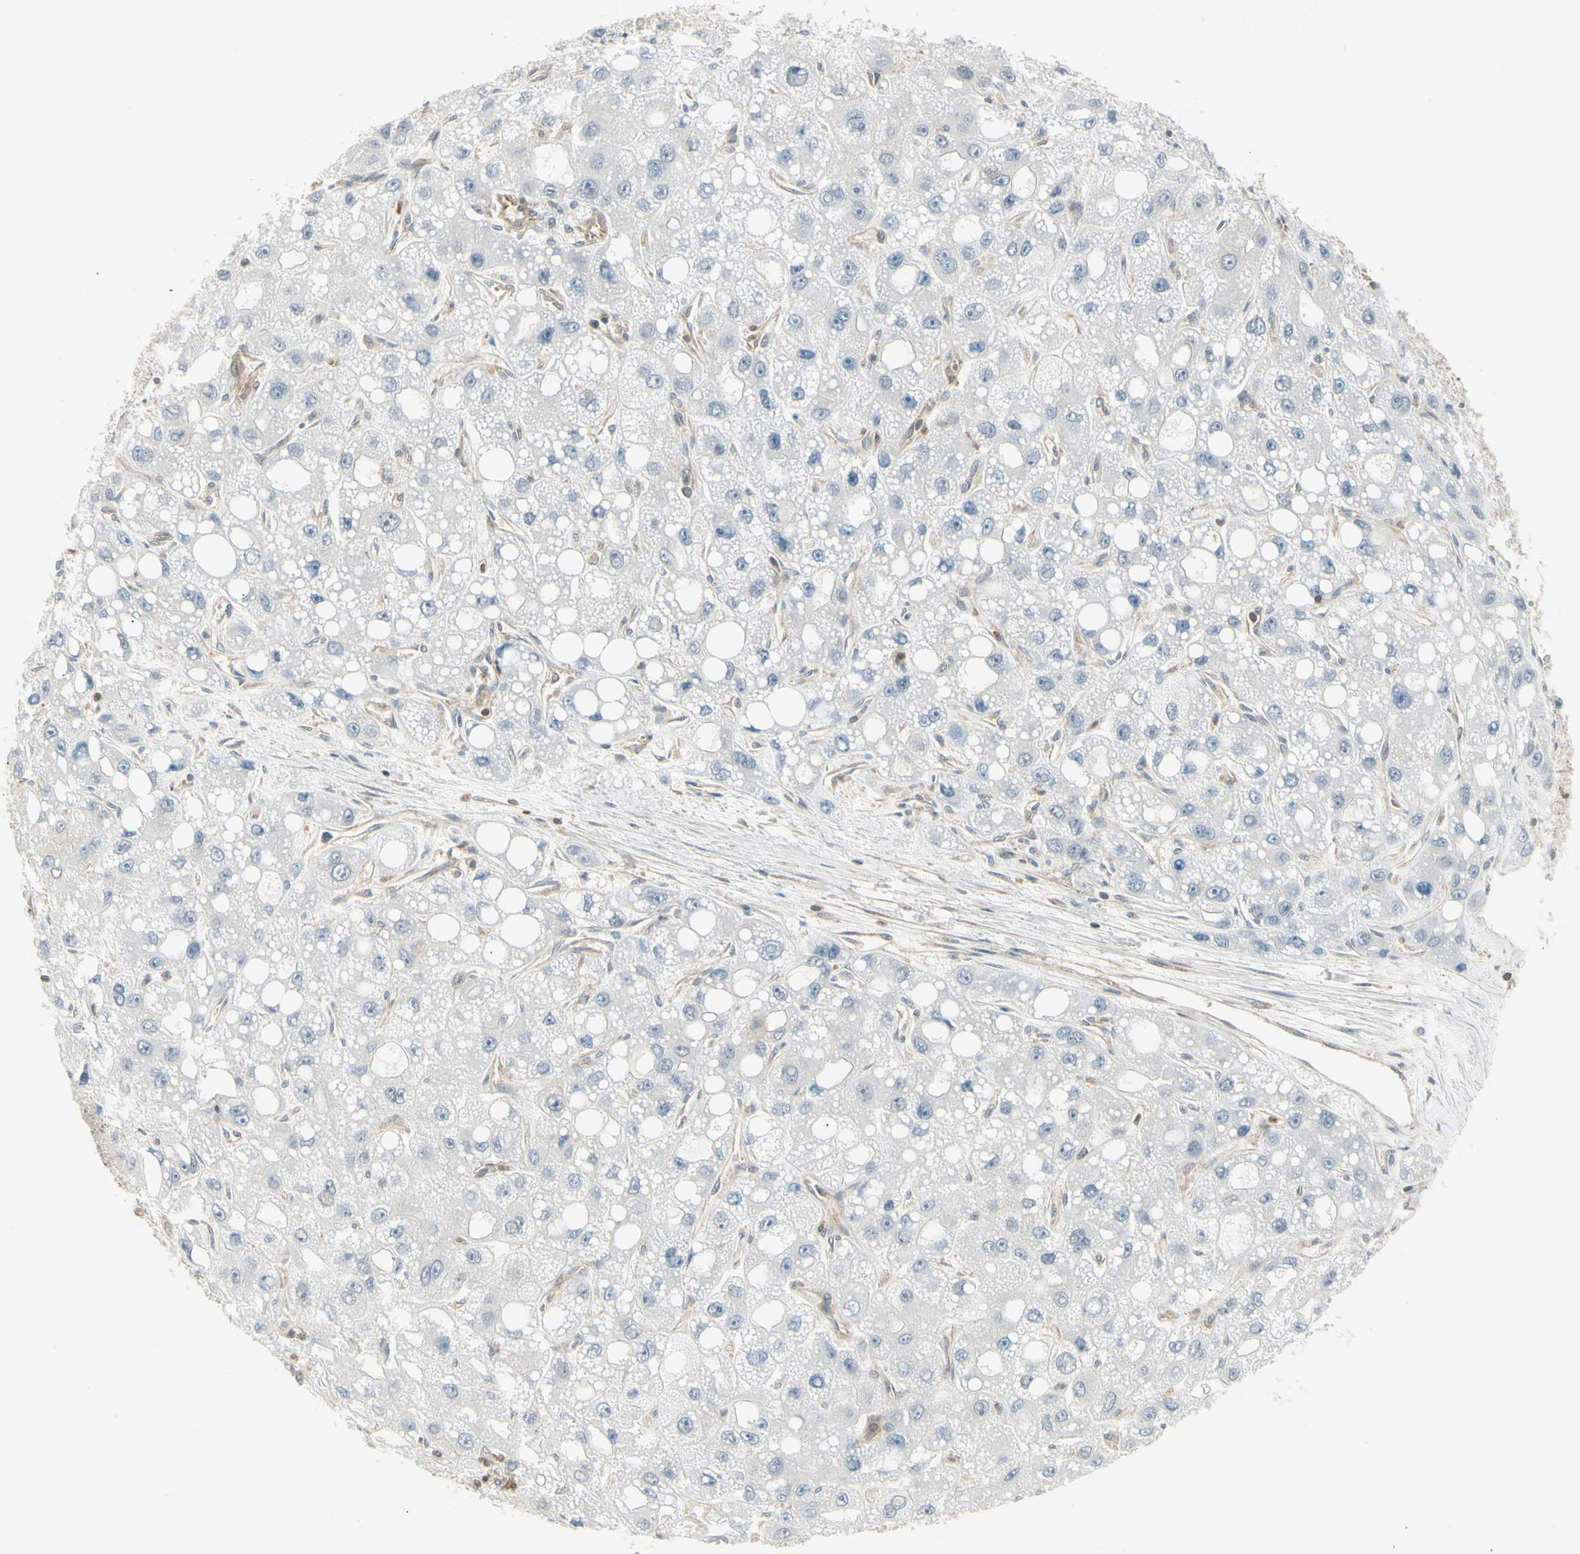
{"staining": {"intensity": "negative", "quantity": "none", "location": "none"}, "tissue": "liver cancer", "cell_type": "Tumor cells", "image_type": "cancer", "snomed": [{"axis": "morphology", "description": "Carcinoma, Hepatocellular, NOS"}, {"axis": "topography", "description": "Liver"}], "caption": "Tumor cells show no significant staining in hepatocellular carcinoma (liver). (Brightfield microscopy of DAB (3,3'-diaminobenzidine) immunohistochemistry at high magnification).", "gene": "OXSR1", "patient": {"sex": "male", "age": 55}}